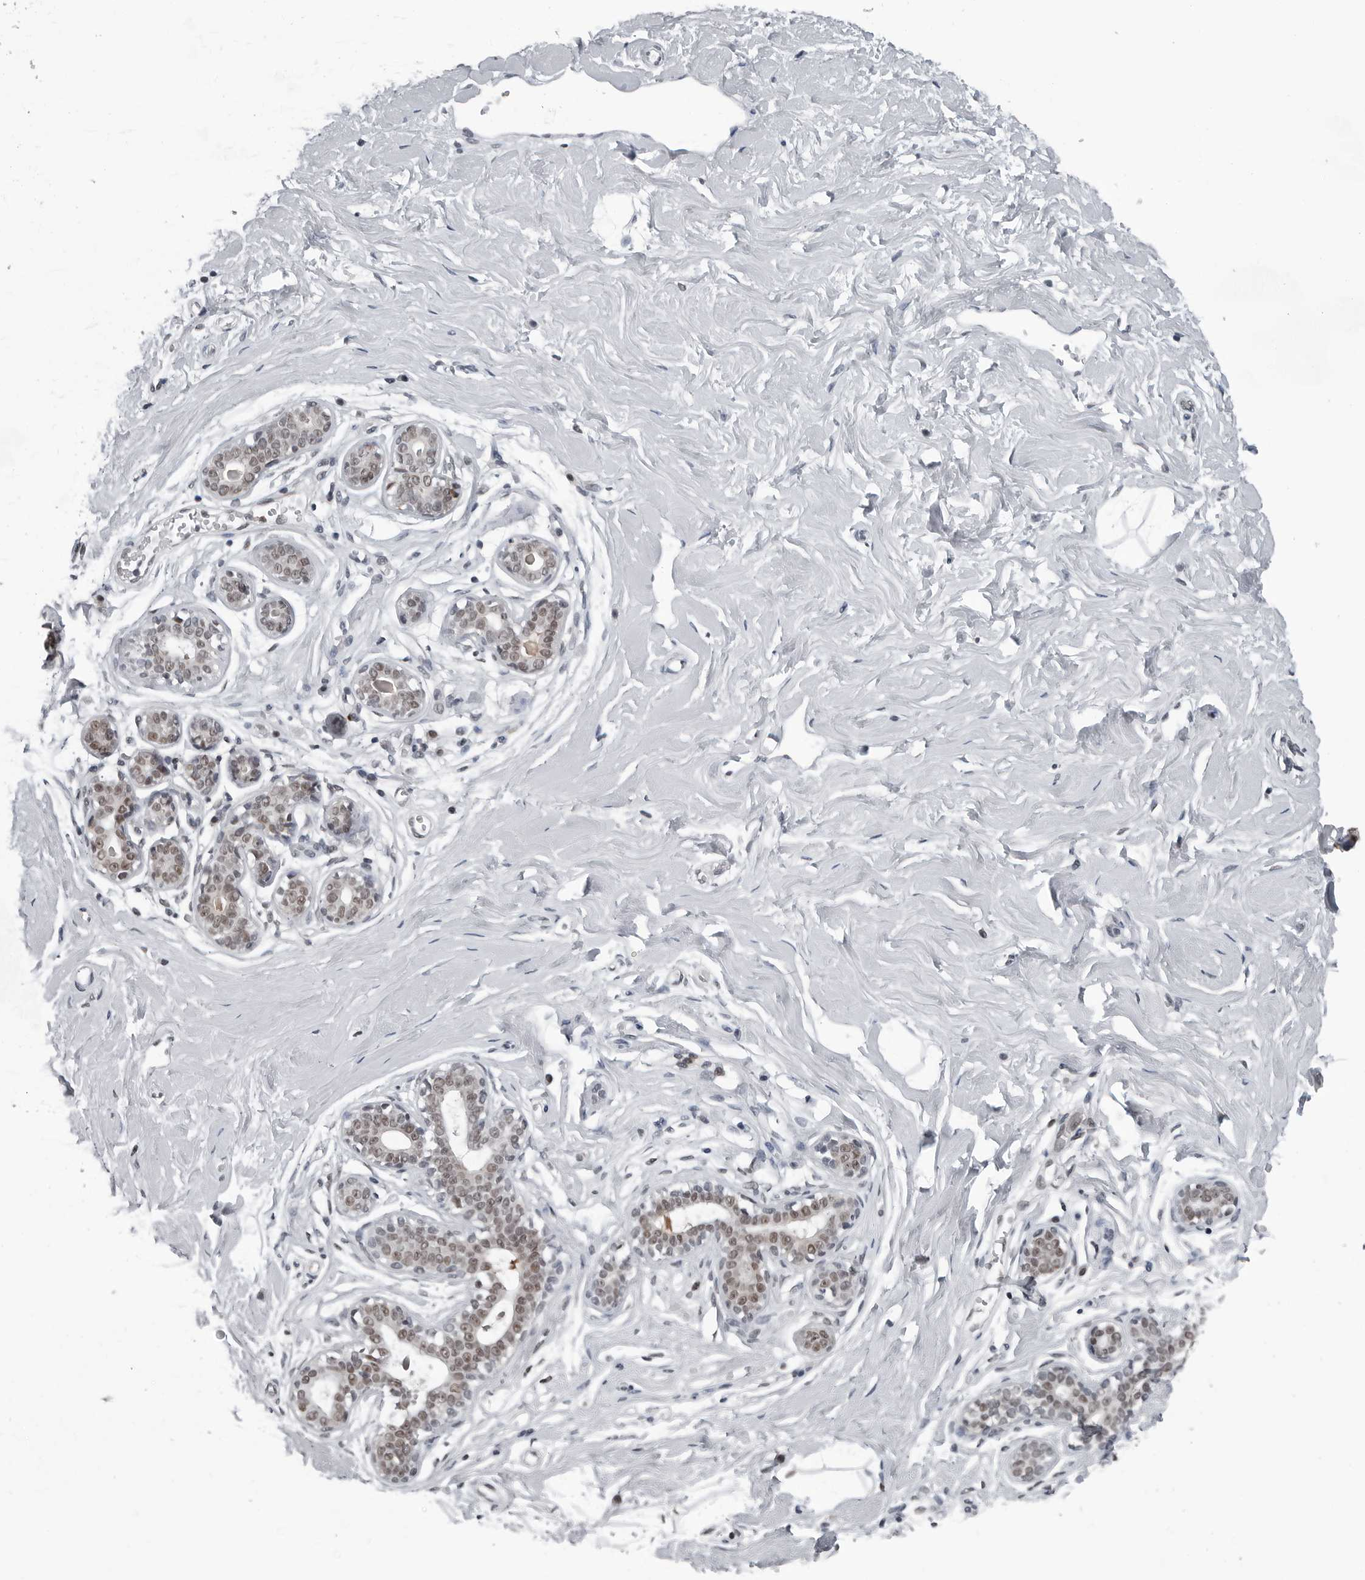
{"staining": {"intensity": "negative", "quantity": "none", "location": "none"}, "tissue": "breast", "cell_type": "Adipocytes", "image_type": "normal", "snomed": [{"axis": "morphology", "description": "Normal tissue, NOS"}, {"axis": "morphology", "description": "Adenoma, NOS"}, {"axis": "topography", "description": "Breast"}], "caption": "Unremarkable breast was stained to show a protein in brown. There is no significant staining in adipocytes. (Immunohistochemistry (ihc), brightfield microscopy, high magnification).", "gene": "AKR1A1", "patient": {"sex": "female", "age": 23}}